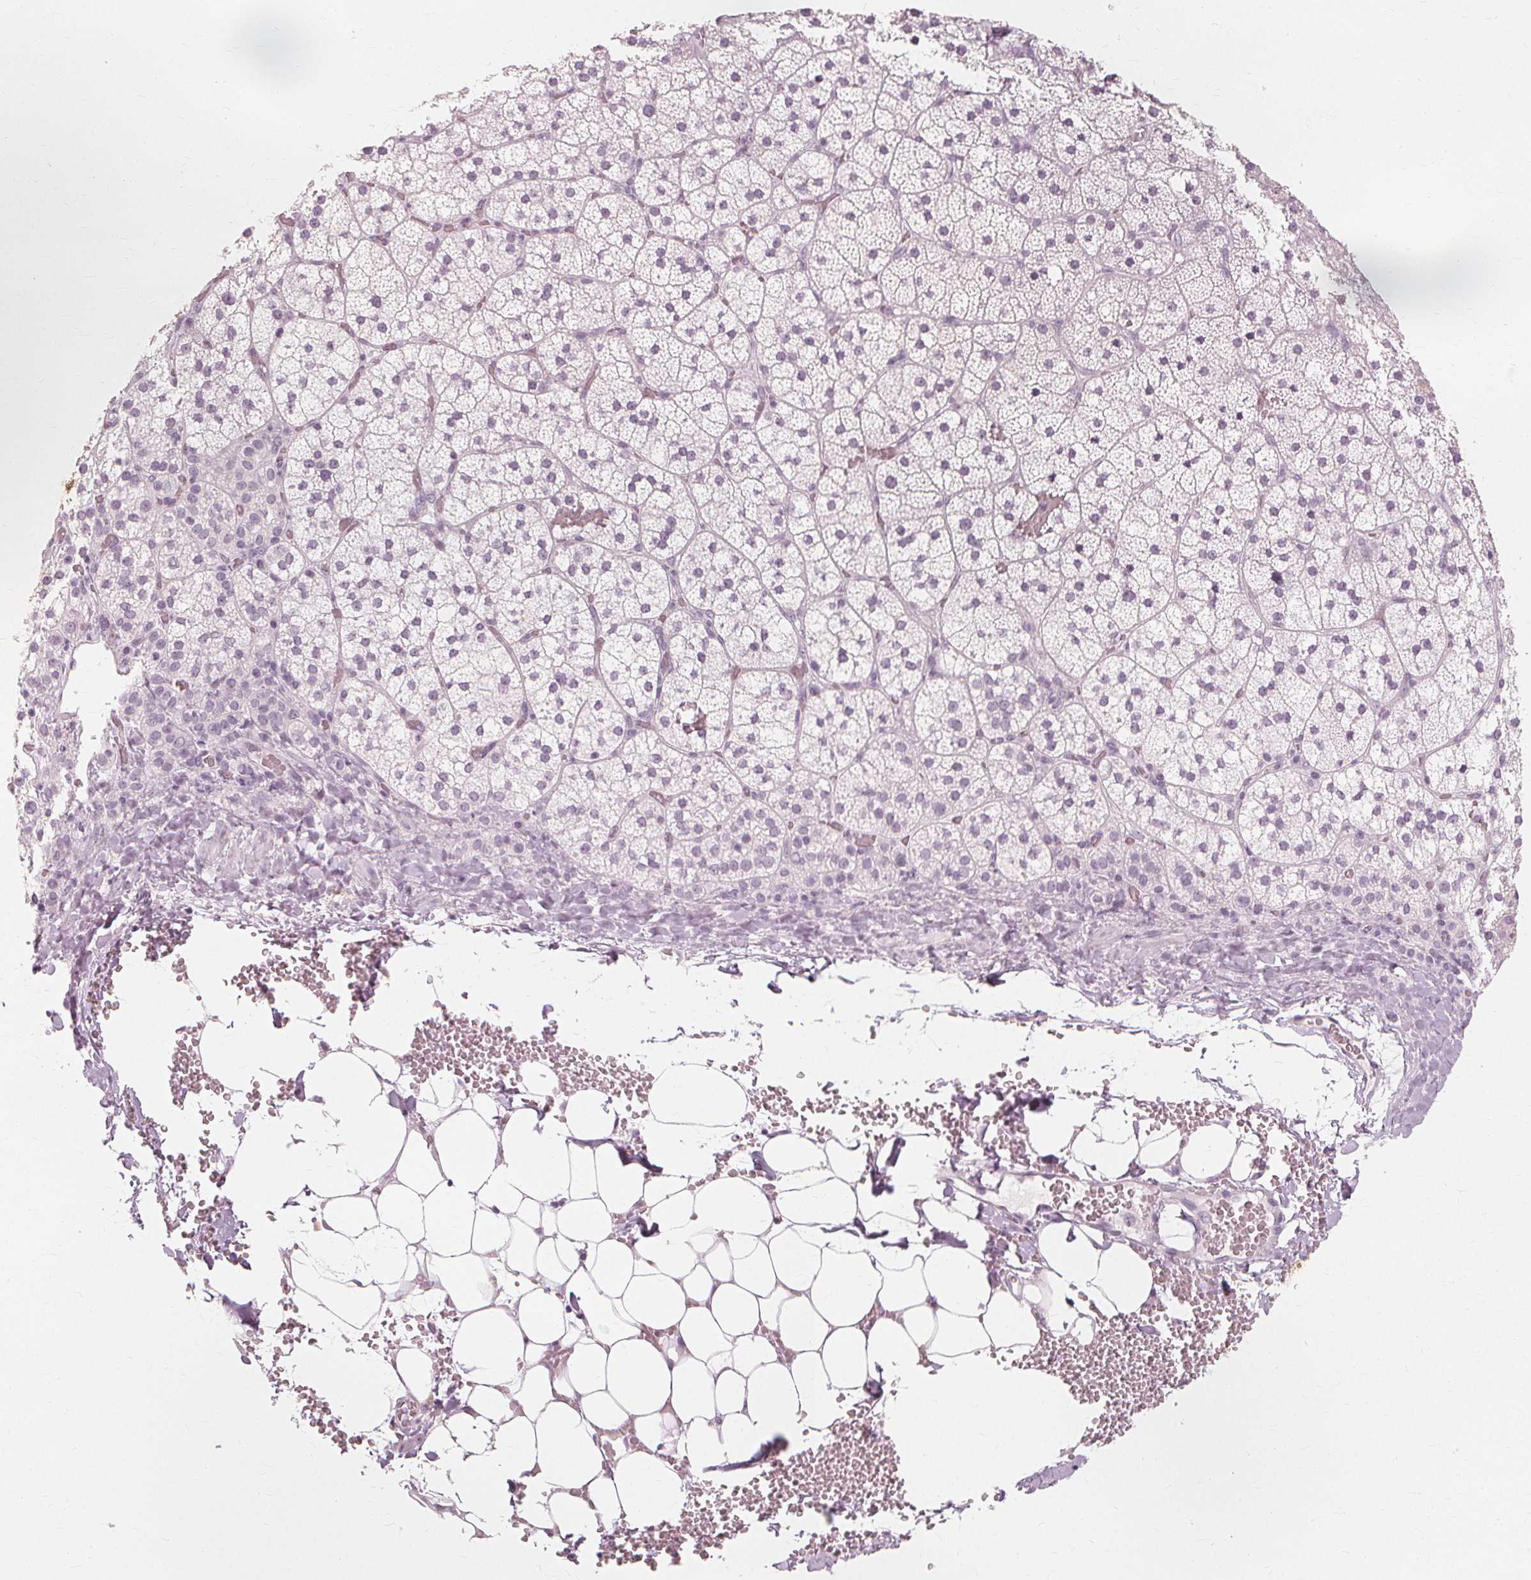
{"staining": {"intensity": "negative", "quantity": "none", "location": "none"}, "tissue": "adrenal gland", "cell_type": "Glandular cells", "image_type": "normal", "snomed": [{"axis": "morphology", "description": "Normal tissue, NOS"}, {"axis": "topography", "description": "Adrenal gland"}], "caption": "This photomicrograph is of unremarkable adrenal gland stained with immunohistochemistry to label a protein in brown with the nuclei are counter-stained blue. There is no positivity in glandular cells. (DAB (3,3'-diaminobenzidine) immunohistochemistry (IHC) visualized using brightfield microscopy, high magnification).", "gene": "NXPE1", "patient": {"sex": "male", "age": 53}}